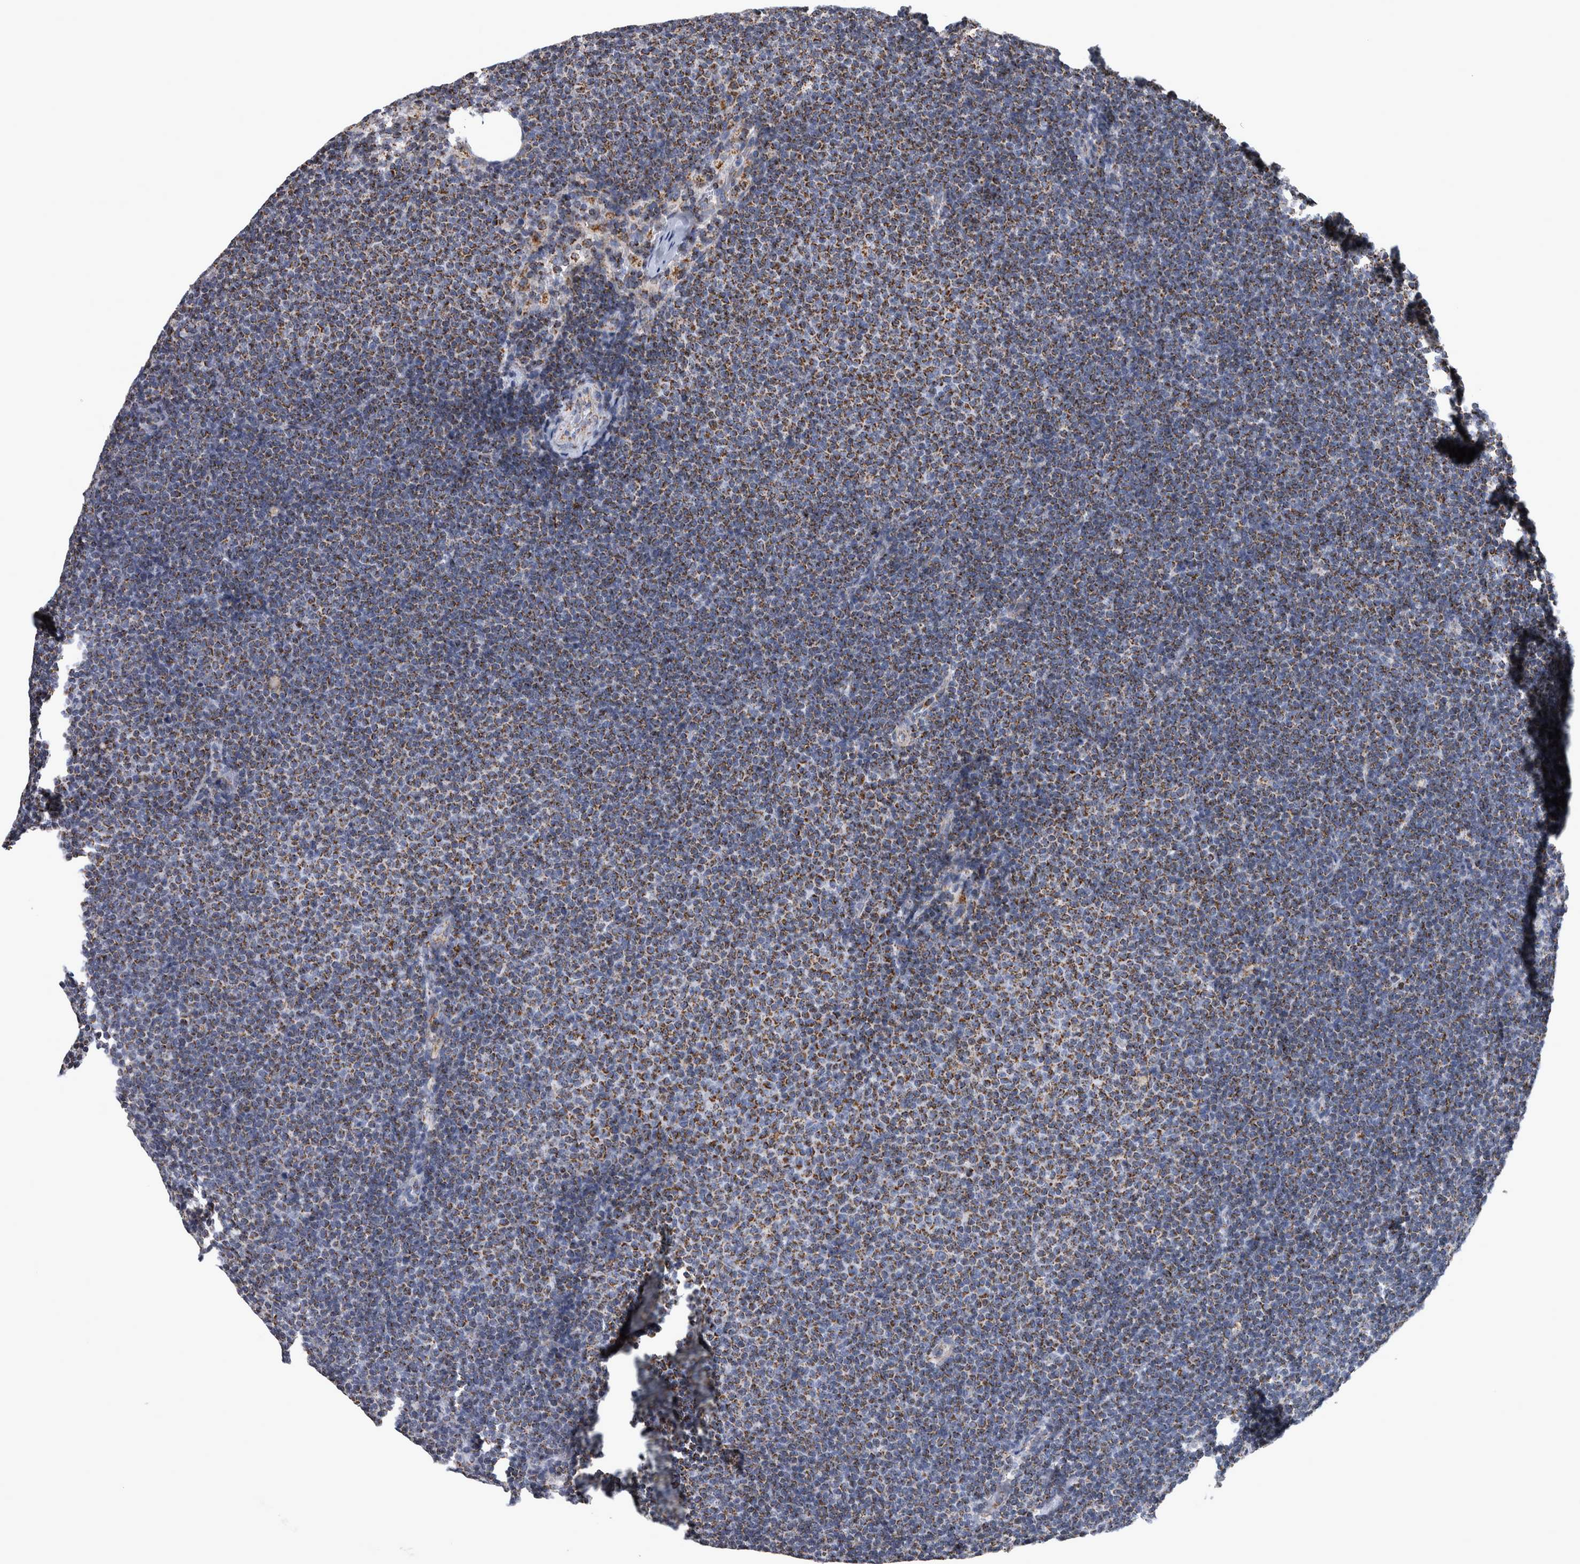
{"staining": {"intensity": "moderate", "quantity": ">75%", "location": "cytoplasmic/membranous"}, "tissue": "lymphoma", "cell_type": "Tumor cells", "image_type": "cancer", "snomed": [{"axis": "morphology", "description": "Malignant lymphoma, non-Hodgkin's type, Low grade"}, {"axis": "topography", "description": "Lymph node"}], "caption": "IHC micrograph of neoplastic tissue: human malignant lymphoma, non-Hodgkin's type (low-grade) stained using immunohistochemistry (IHC) displays medium levels of moderate protein expression localized specifically in the cytoplasmic/membranous of tumor cells, appearing as a cytoplasmic/membranous brown color.", "gene": "MDH2", "patient": {"sex": "female", "age": 53}}